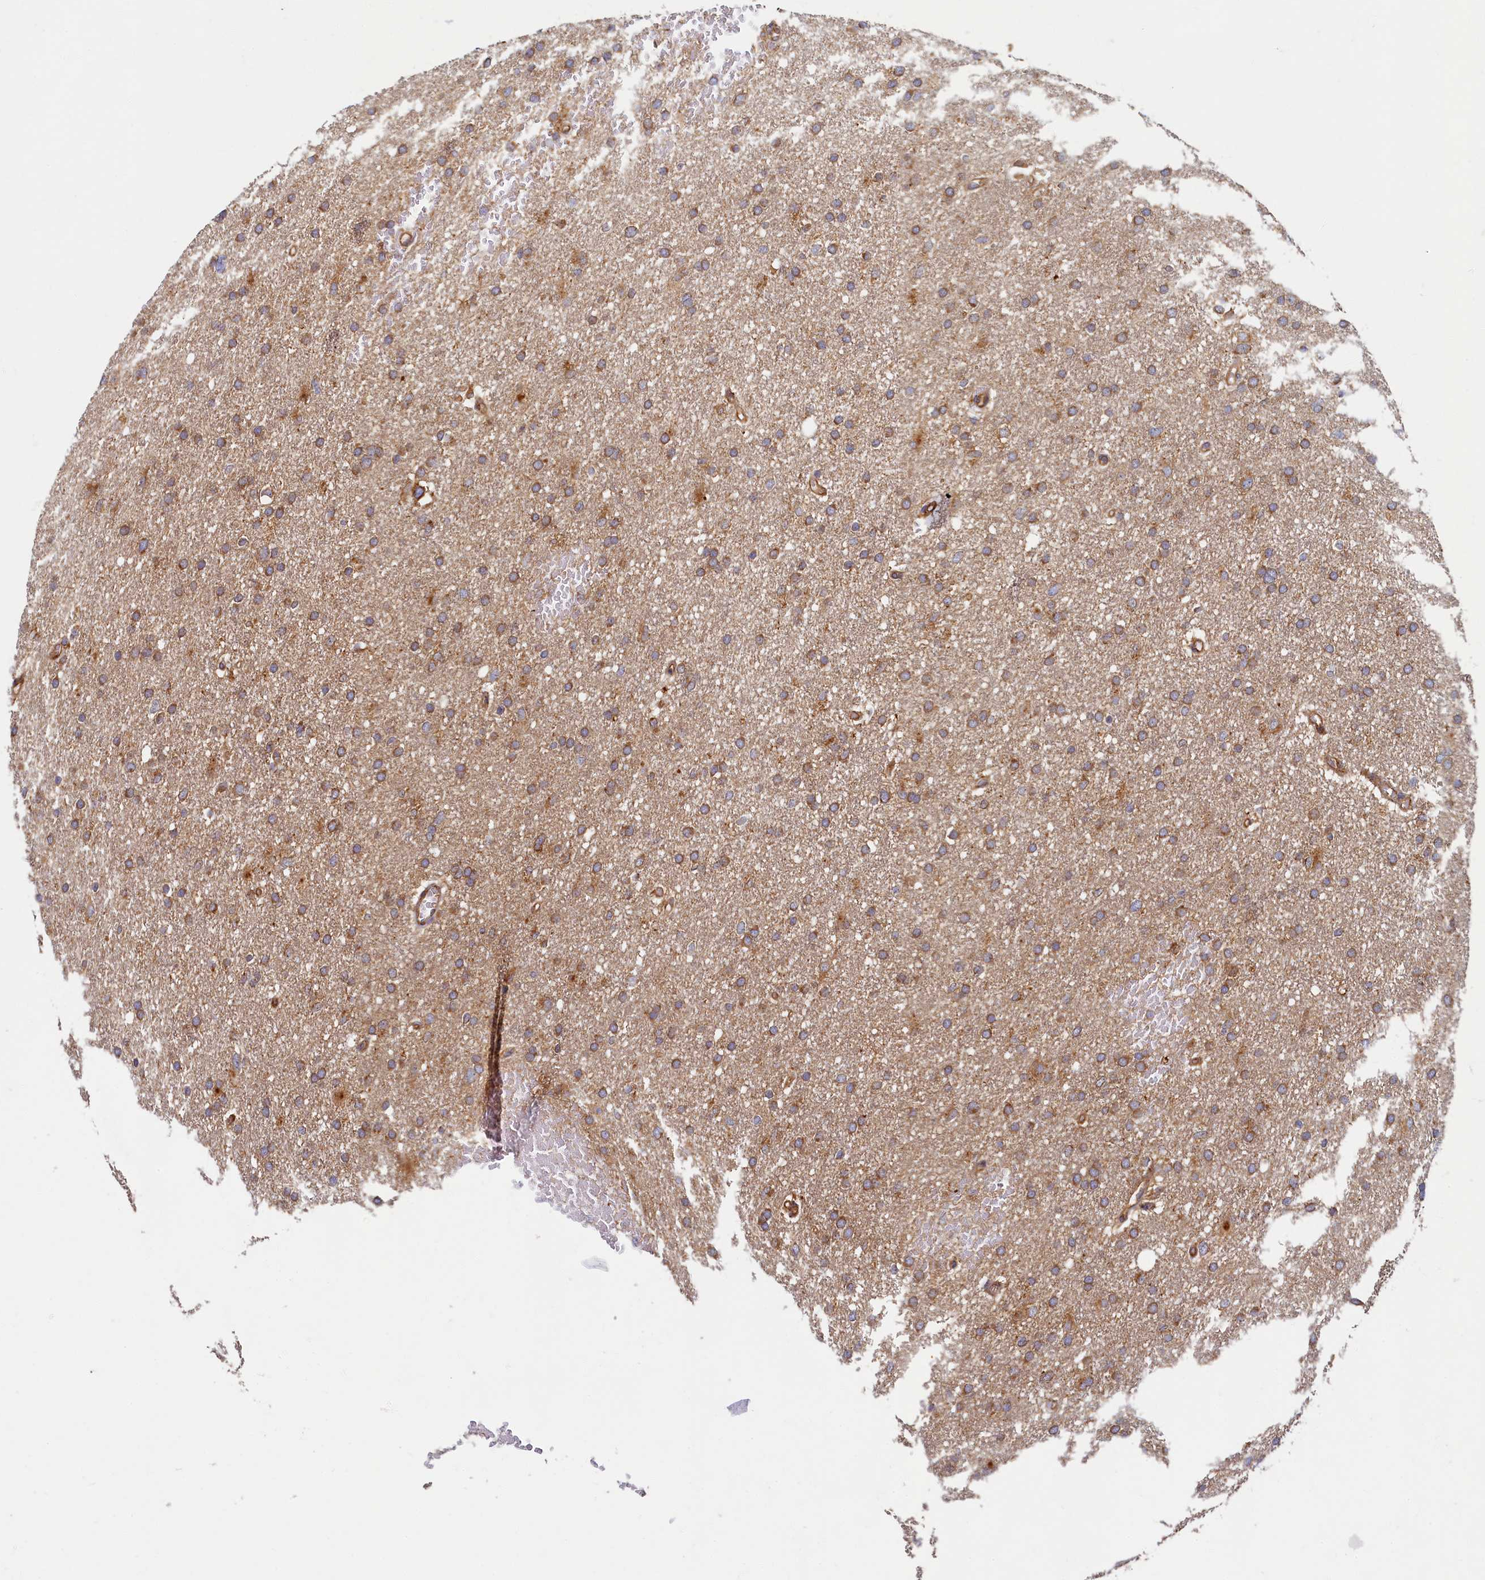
{"staining": {"intensity": "moderate", "quantity": ">75%", "location": "cytoplasmic/membranous"}, "tissue": "glioma", "cell_type": "Tumor cells", "image_type": "cancer", "snomed": [{"axis": "morphology", "description": "Glioma, malignant, High grade"}, {"axis": "topography", "description": "Cerebral cortex"}], "caption": "Malignant glioma (high-grade) tissue exhibits moderate cytoplasmic/membranous positivity in about >75% of tumor cells", "gene": "STX12", "patient": {"sex": "female", "age": 36}}